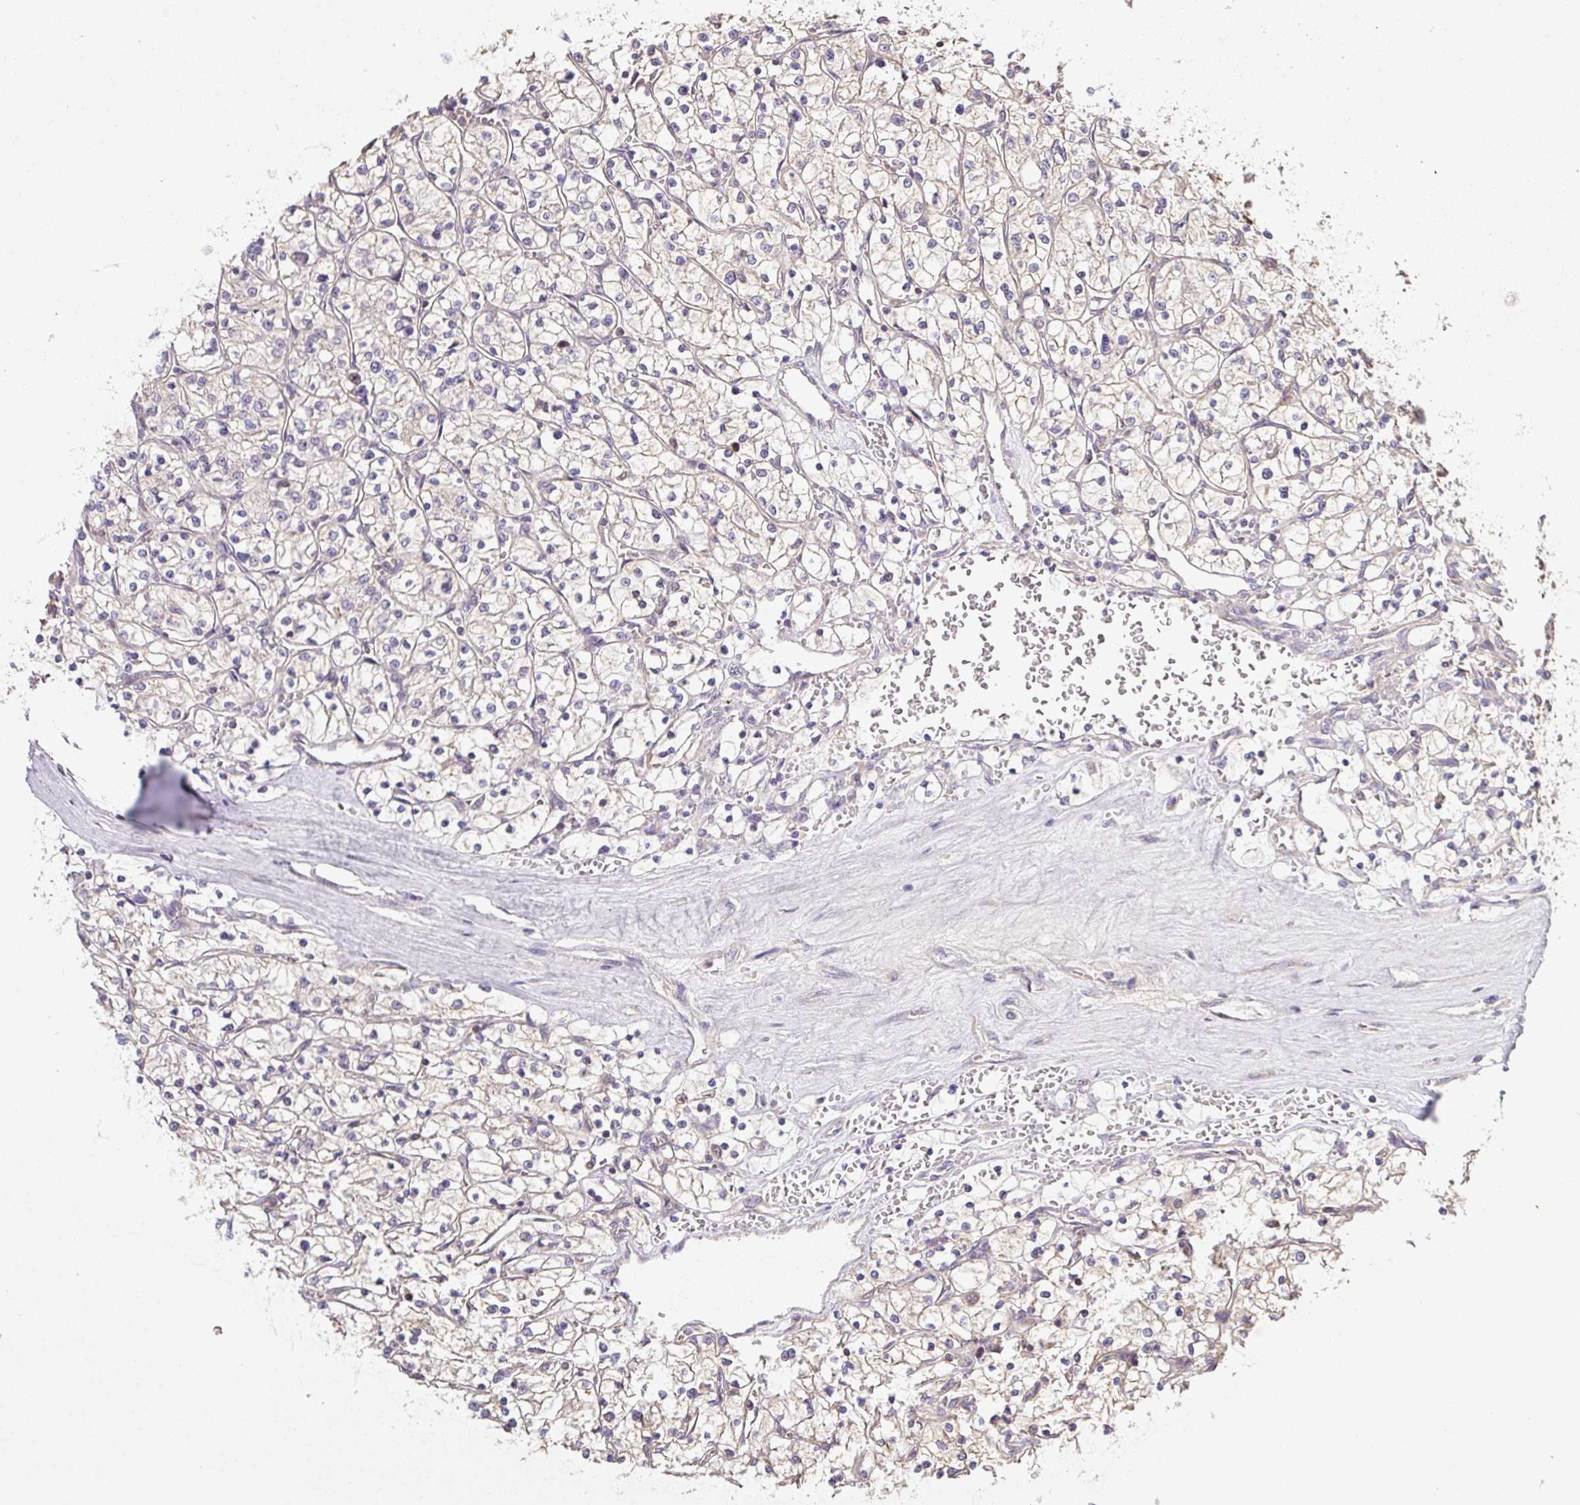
{"staining": {"intensity": "negative", "quantity": "none", "location": "none"}, "tissue": "renal cancer", "cell_type": "Tumor cells", "image_type": "cancer", "snomed": [{"axis": "morphology", "description": "Adenocarcinoma, NOS"}, {"axis": "topography", "description": "Kidney"}], "caption": "There is no significant positivity in tumor cells of renal cancer (adenocarcinoma). (DAB immunohistochemistry visualized using brightfield microscopy, high magnification).", "gene": "VENTX", "patient": {"sex": "female", "age": 64}}